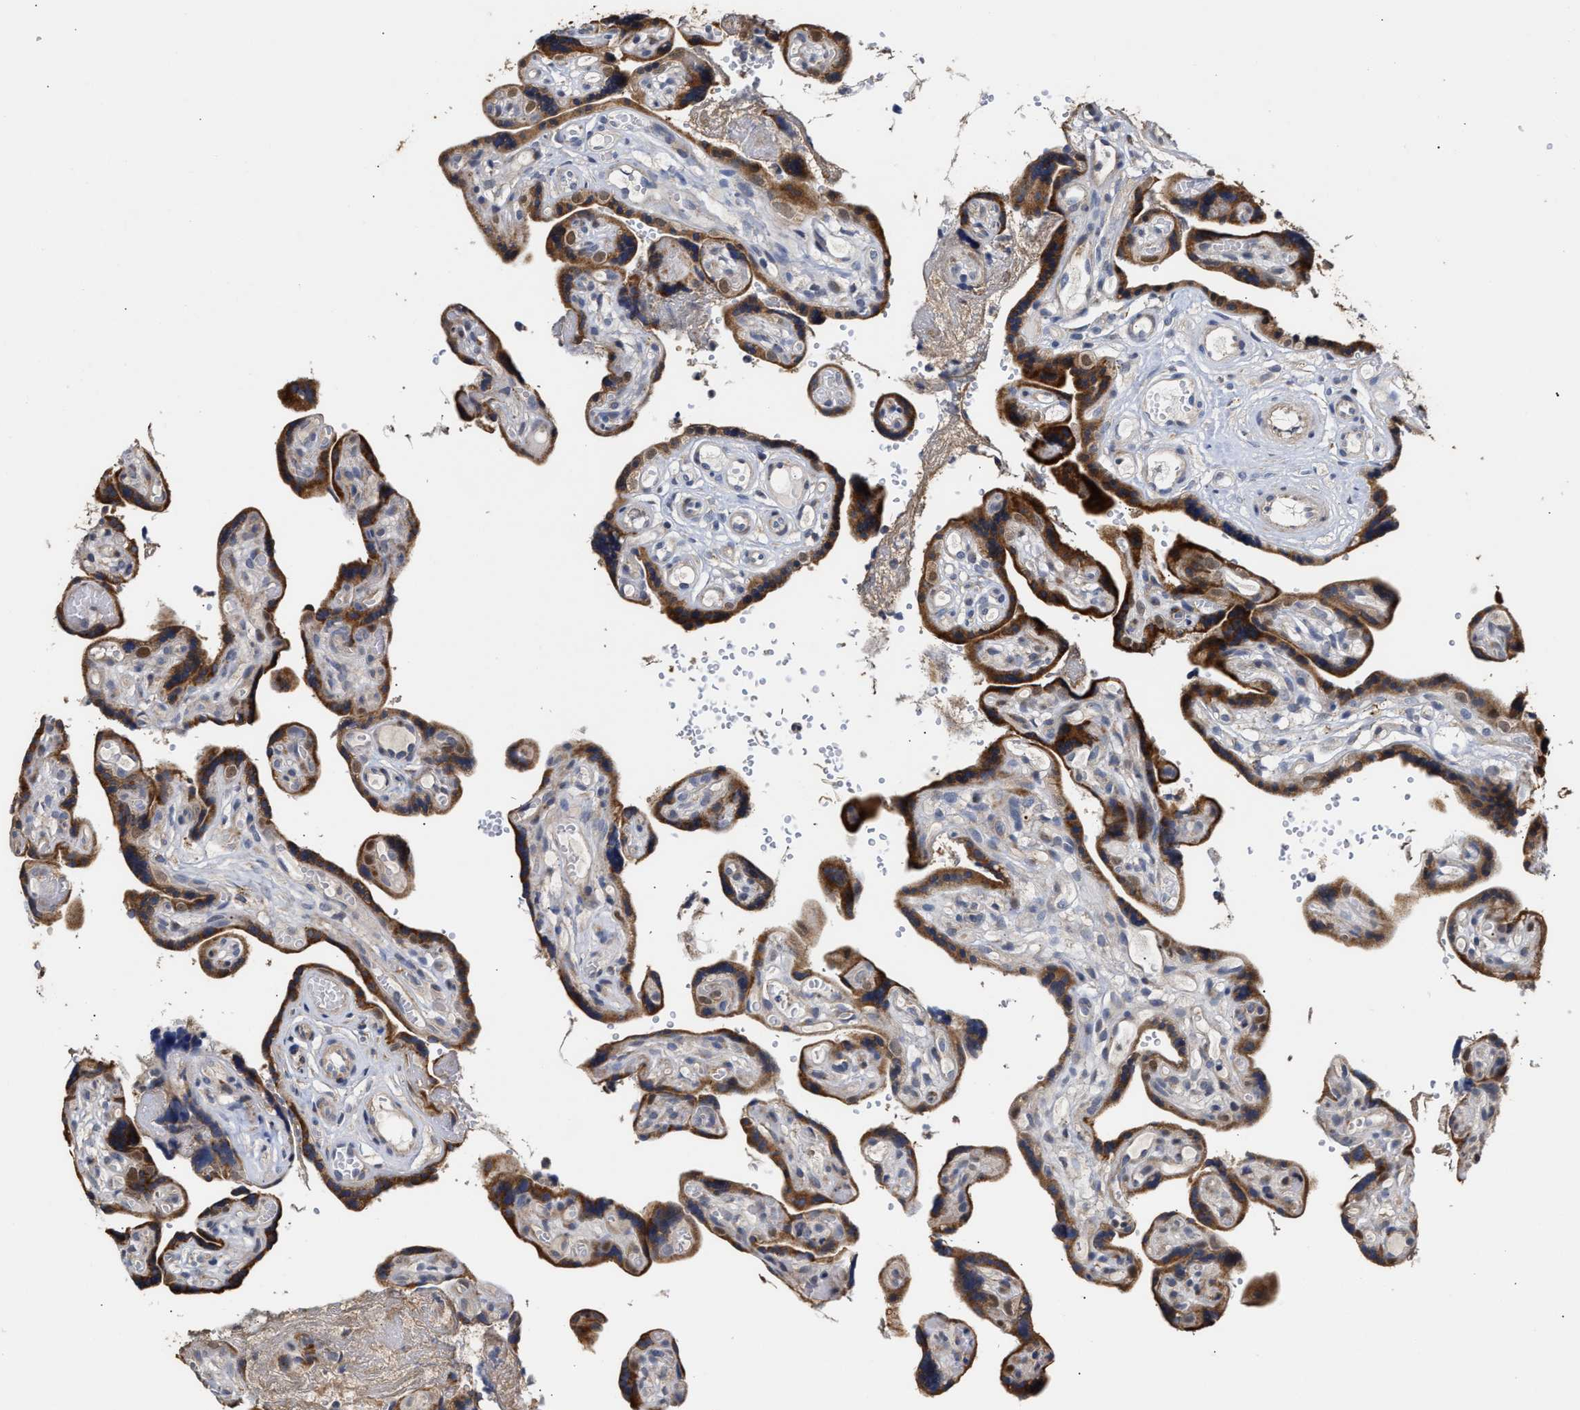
{"staining": {"intensity": "weak", "quantity": ">75%", "location": "cytoplasmic/membranous"}, "tissue": "placenta", "cell_type": "Decidual cells", "image_type": "normal", "snomed": [{"axis": "morphology", "description": "Normal tissue, NOS"}, {"axis": "topography", "description": "Placenta"}], "caption": "Placenta stained with DAB (3,3'-diaminobenzidine) IHC reveals low levels of weak cytoplasmic/membranous positivity in approximately >75% of decidual cells.", "gene": "GOSR1", "patient": {"sex": "female", "age": 30}}